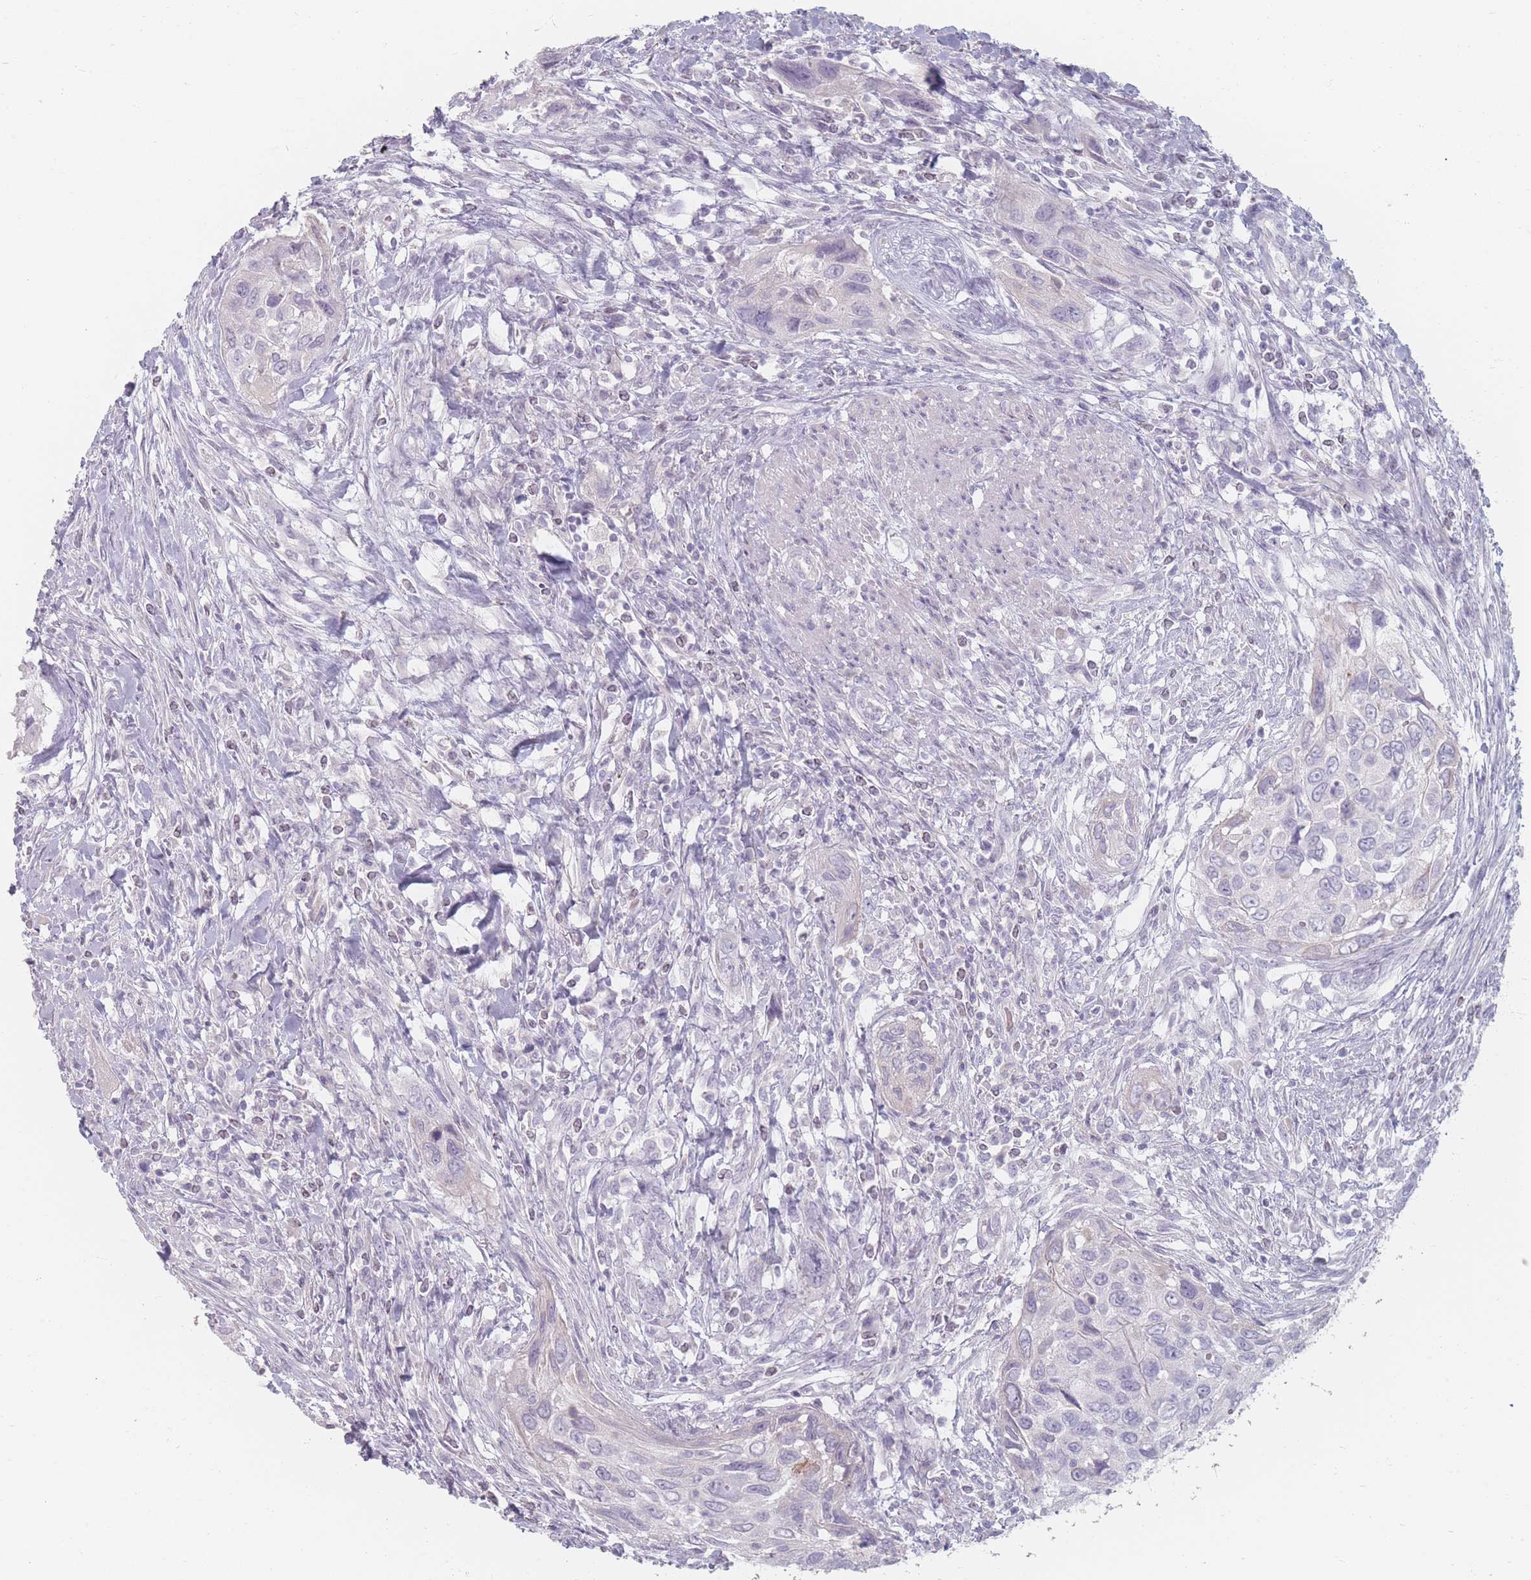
{"staining": {"intensity": "negative", "quantity": "none", "location": "none"}, "tissue": "urothelial cancer", "cell_type": "Tumor cells", "image_type": "cancer", "snomed": [{"axis": "morphology", "description": "Urothelial carcinoma, High grade"}, {"axis": "topography", "description": "Urinary bladder"}], "caption": "Immunohistochemistry of high-grade urothelial carcinoma reveals no expression in tumor cells.", "gene": "HELZ2", "patient": {"sex": "female", "age": 60}}